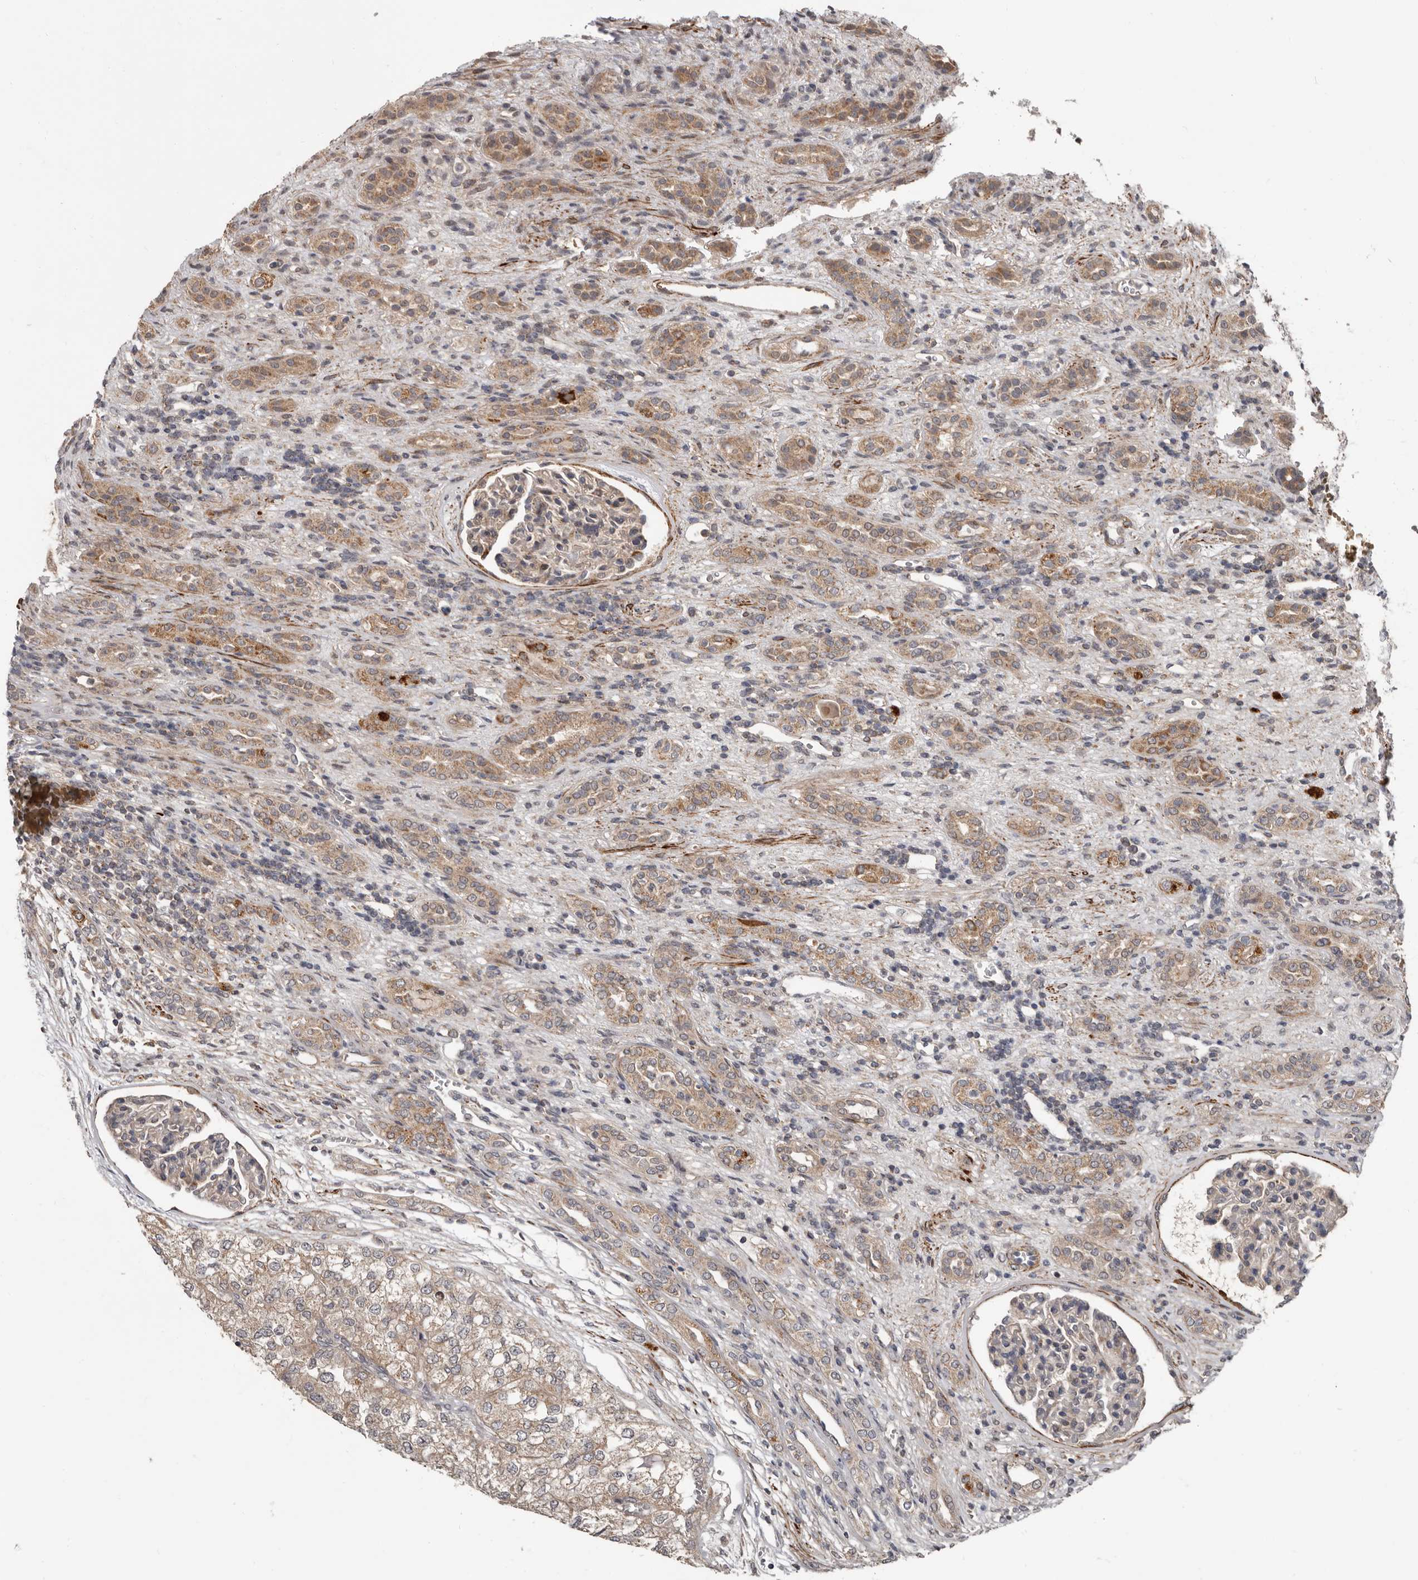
{"staining": {"intensity": "weak", "quantity": ">75%", "location": "cytoplasmic/membranous"}, "tissue": "renal cancer", "cell_type": "Tumor cells", "image_type": "cancer", "snomed": [{"axis": "morphology", "description": "Adenocarcinoma, NOS"}, {"axis": "topography", "description": "Kidney"}], "caption": "Immunohistochemical staining of renal cancer displays low levels of weak cytoplasmic/membranous staining in approximately >75% of tumor cells. Nuclei are stained in blue.", "gene": "FGFR4", "patient": {"sex": "female", "age": 54}}